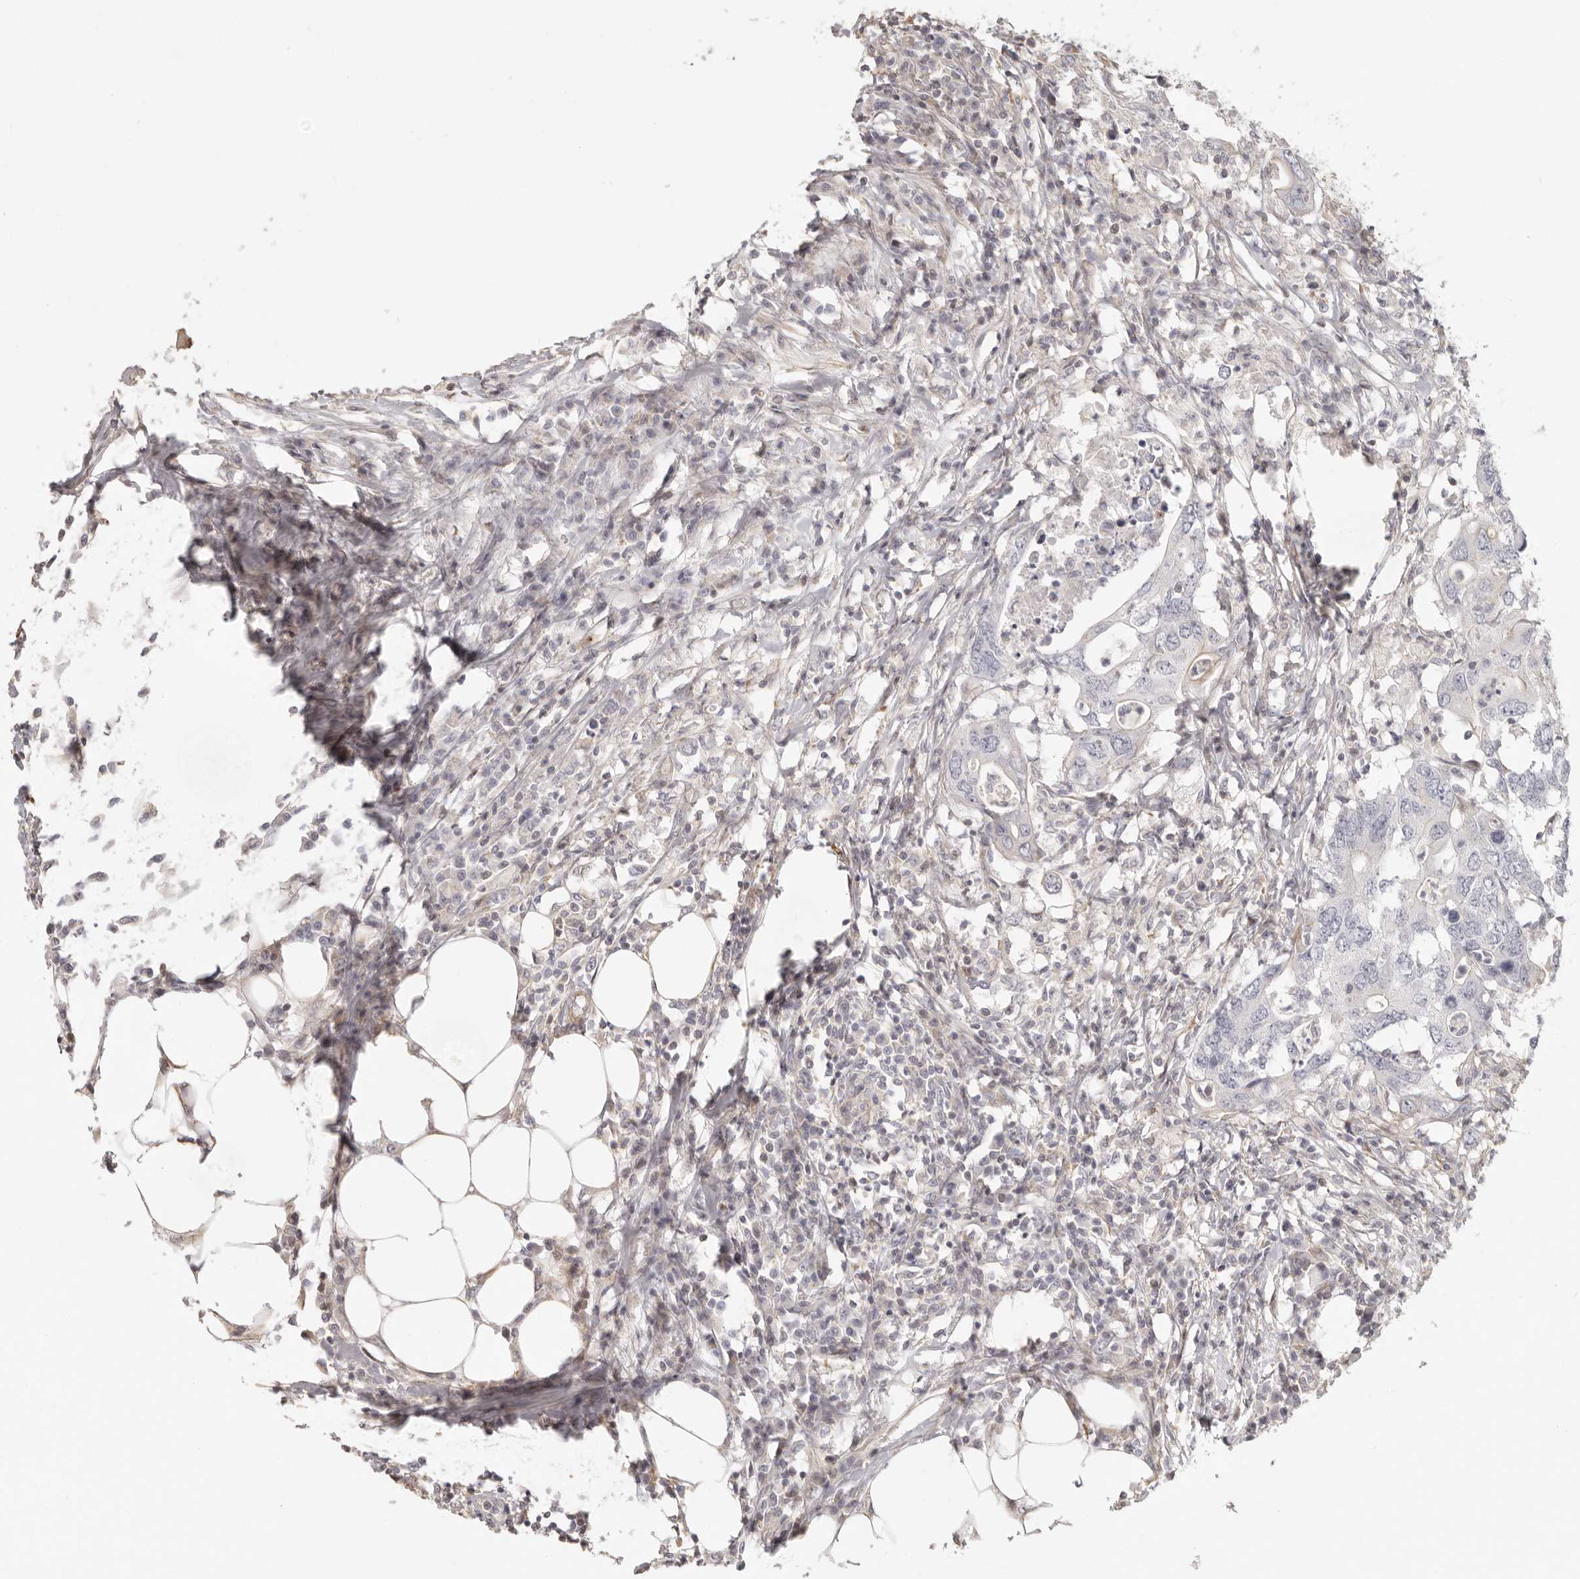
{"staining": {"intensity": "negative", "quantity": "none", "location": "none"}, "tissue": "colorectal cancer", "cell_type": "Tumor cells", "image_type": "cancer", "snomed": [{"axis": "morphology", "description": "Adenocarcinoma, NOS"}, {"axis": "topography", "description": "Colon"}], "caption": "Adenocarcinoma (colorectal) stained for a protein using IHC demonstrates no expression tumor cells.", "gene": "RXFP1", "patient": {"sex": "male", "age": 71}}